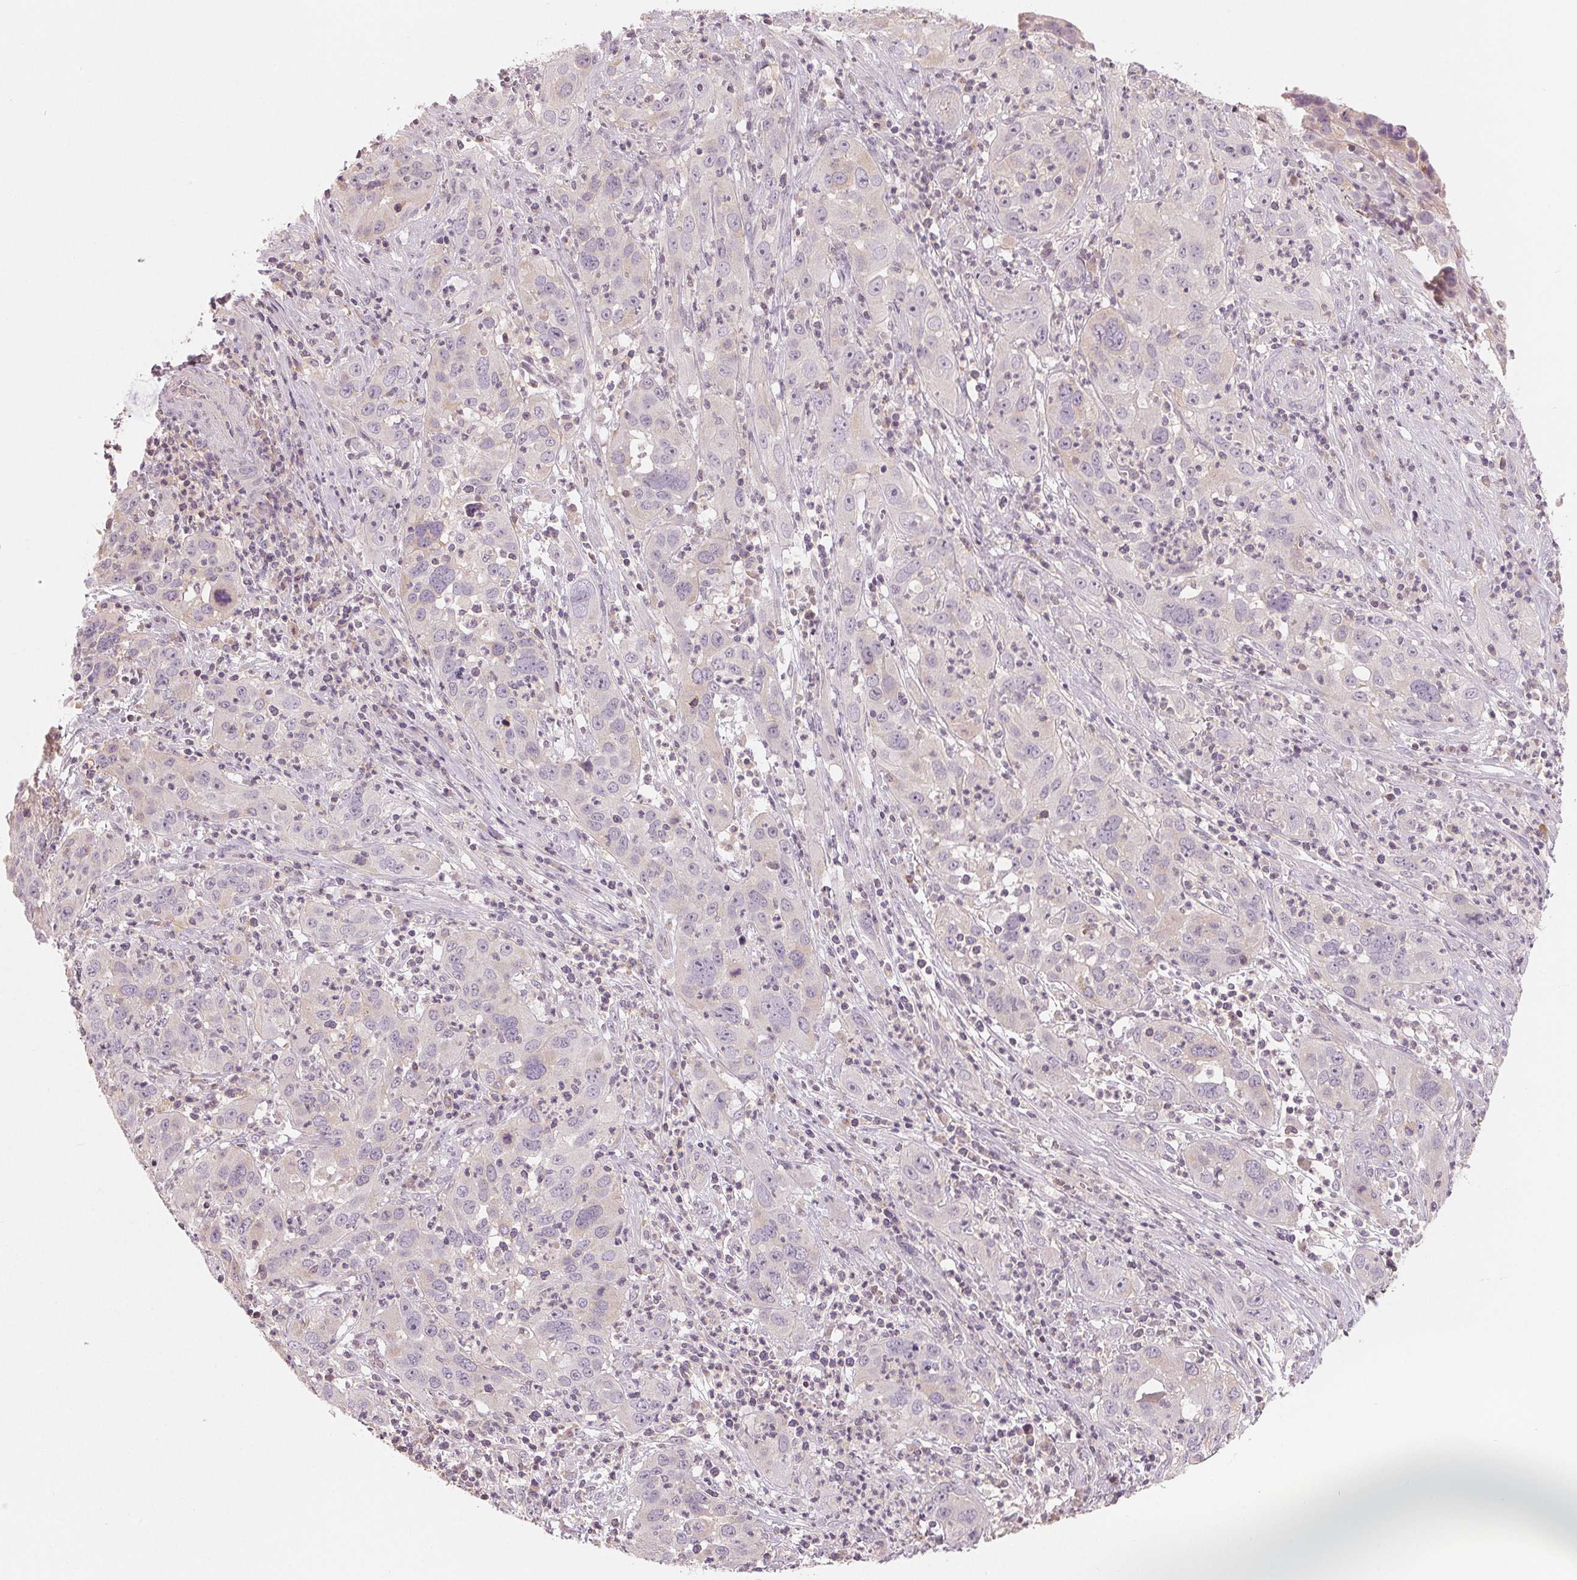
{"staining": {"intensity": "negative", "quantity": "none", "location": "none"}, "tissue": "cervical cancer", "cell_type": "Tumor cells", "image_type": "cancer", "snomed": [{"axis": "morphology", "description": "Squamous cell carcinoma, NOS"}, {"axis": "topography", "description": "Cervix"}], "caption": "DAB (3,3'-diaminobenzidine) immunohistochemical staining of cervical cancer reveals no significant staining in tumor cells. (DAB (3,3'-diaminobenzidine) IHC visualized using brightfield microscopy, high magnification).", "gene": "AQP8", "patient": {"sex": "female", "age": 32}}